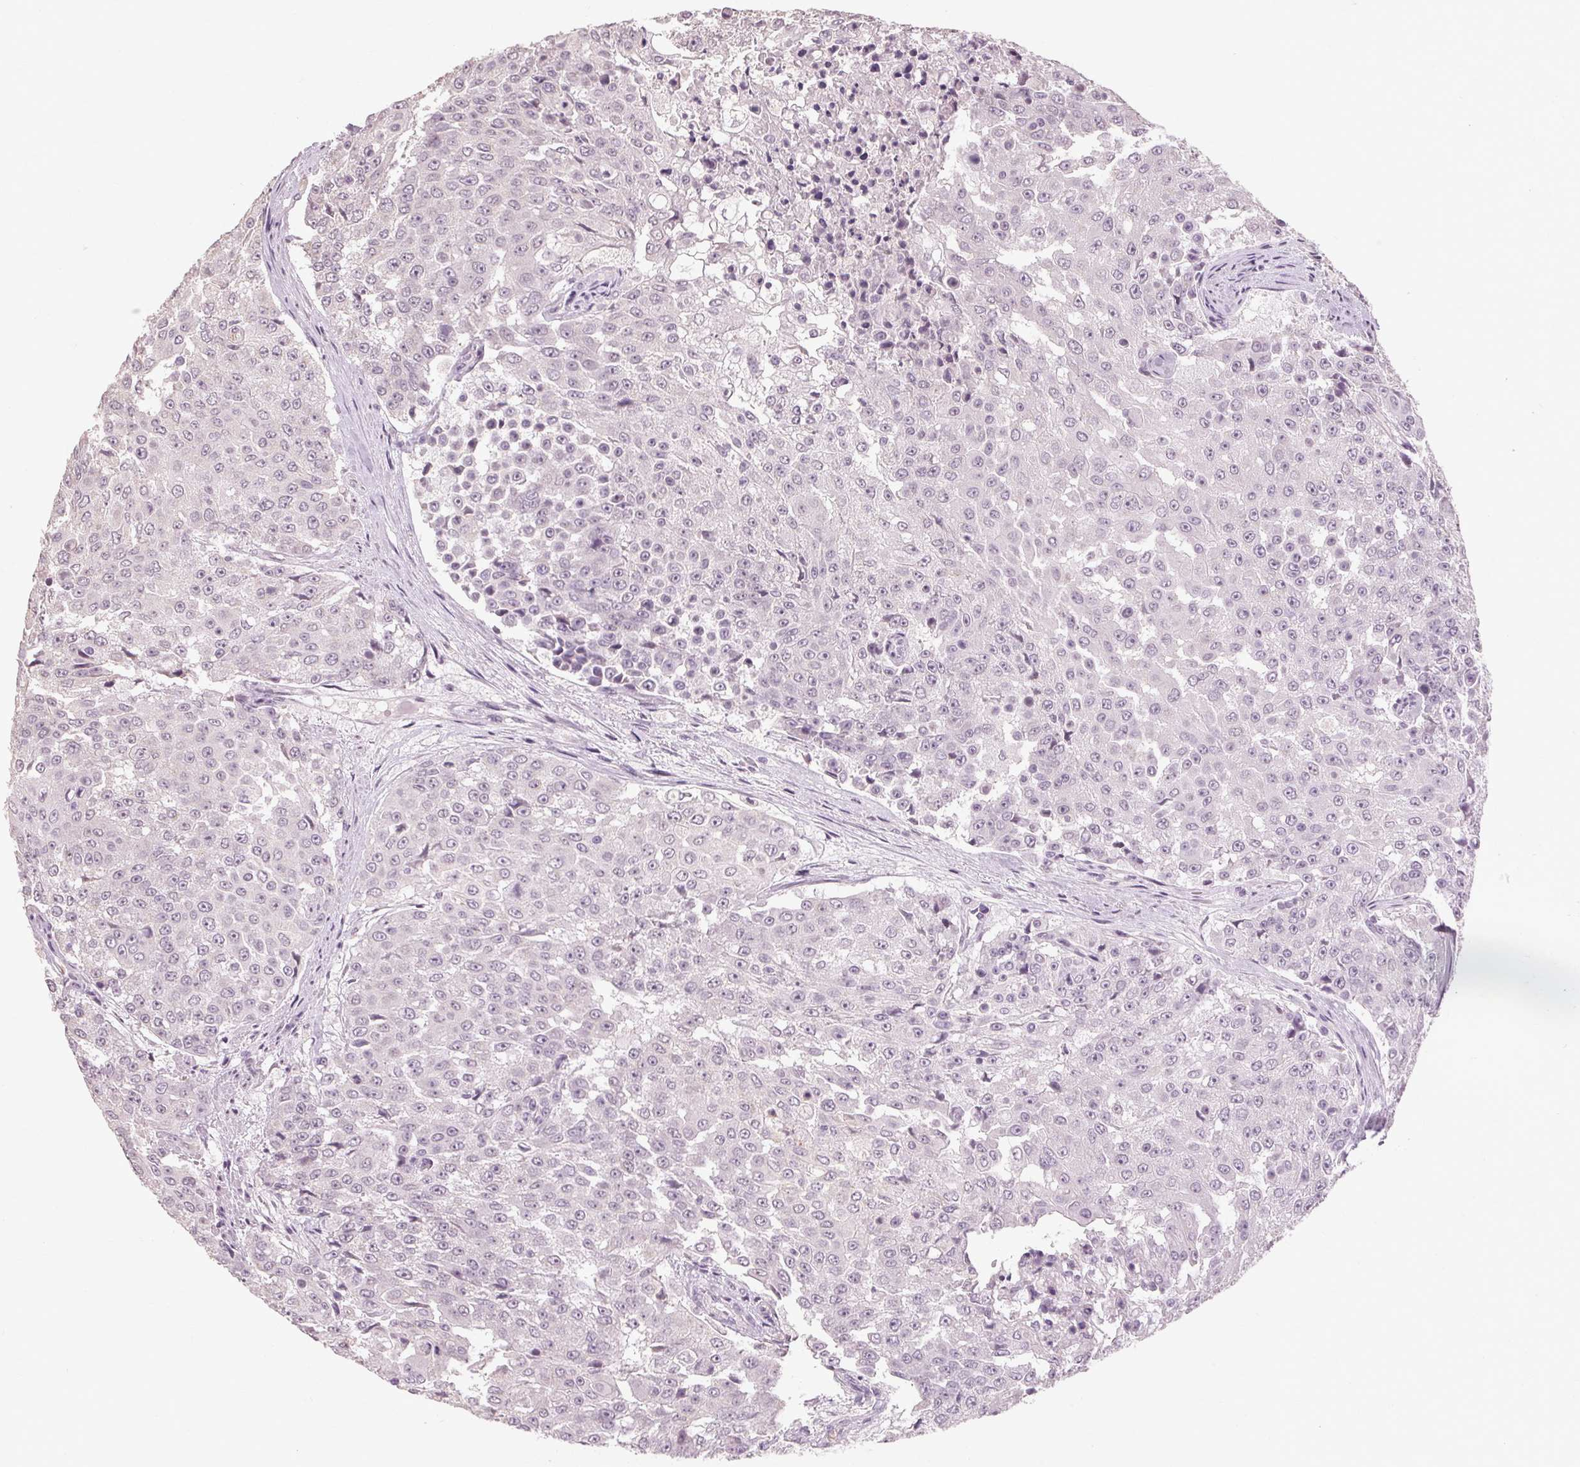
{"staining": {"intensity": "negative", "quantity": "none", "location": "none"}, "tissue": "urothelial cancer", "cell_type": "Tumor cells", "image_type": "cancer", "snomed": [{"axis": "morphology", "description": "Urothelial carcinoma, High grade"}, {"axis": "topography", "description": "Urinary bladder"}], "caption": "Histopathology image shows no protein positivity in tumor cells of high-grade urothelial carcinoma tissue. The staining was performed using DAB to visualize the protein expression in brown, while the nuclei were stained in blue with hematoxylin (Magnification: 20x).", "gene": "POMC", "patient": {"sex": "female", "age": 63}}